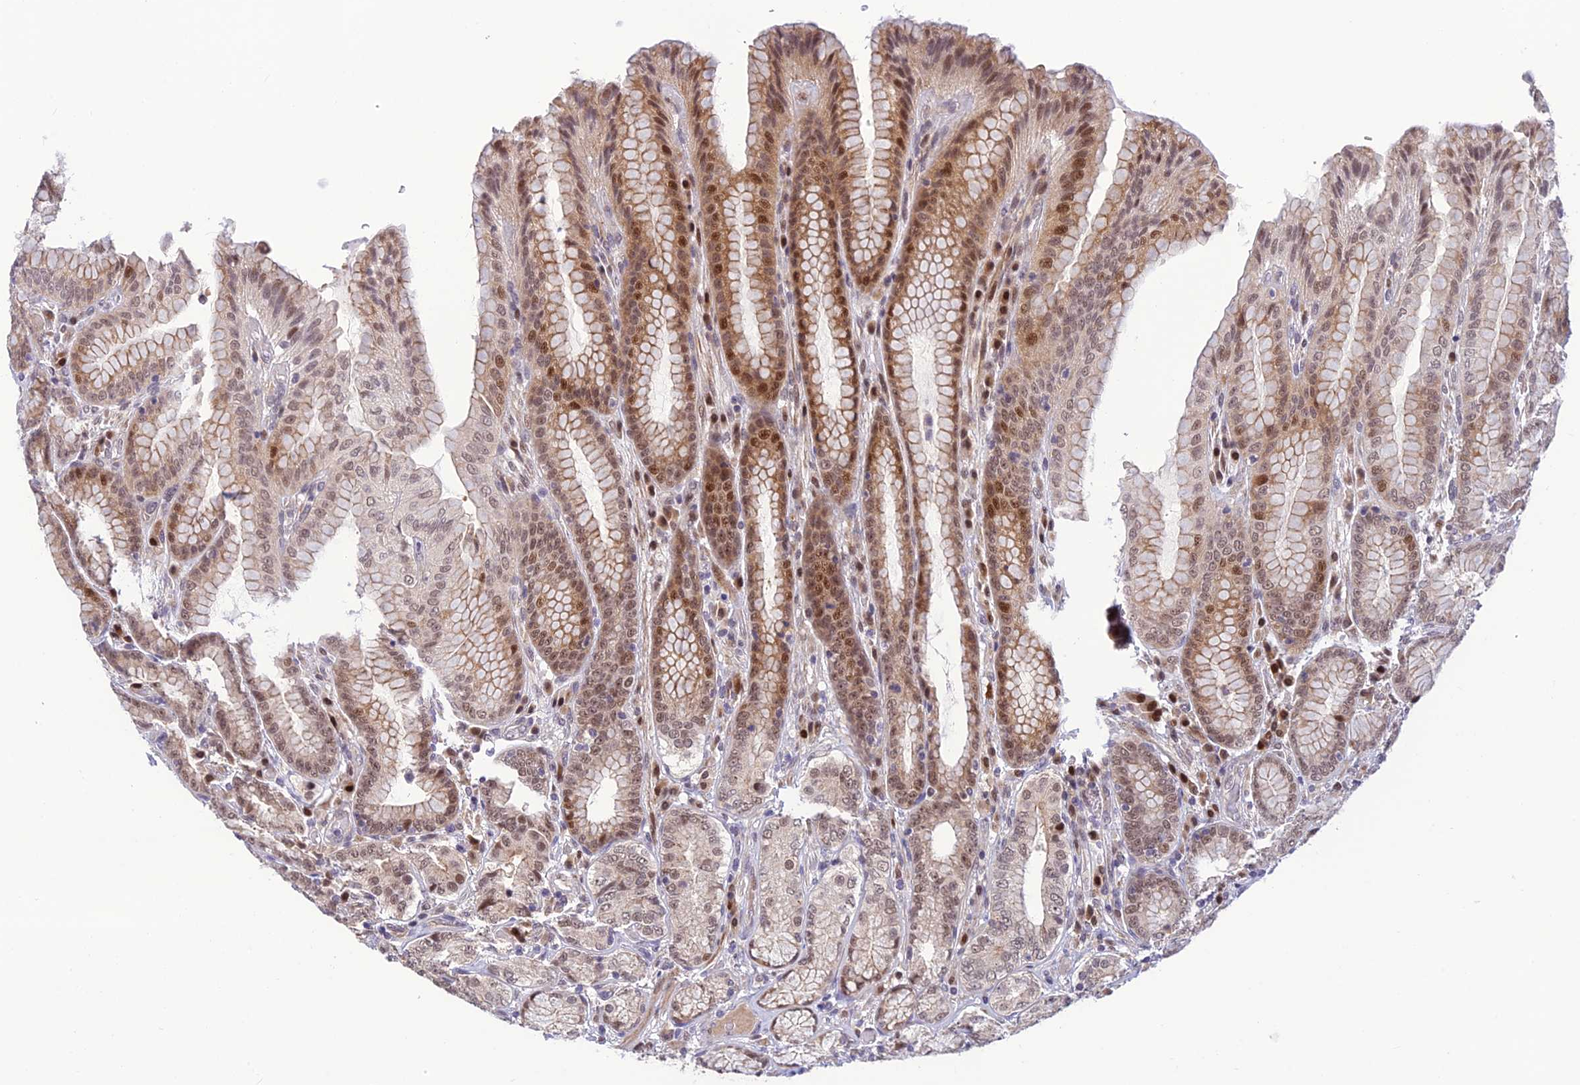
{"staining": {"intensity": "moderate", "quantity": "25%-75%", "location": "cytoplasmic/membranous,nuclear"}, "tissue": "stomach", "cell_type": "Glandular cells", "image_type": "normal", "snomed": [{"axis": "morphology", "description": "Normal tissue, NOS"}, {"axis": "topography", "description": "Stomach, upper"}, {"axis": "topography", "description": "Stomach, lower"}], "caption": "An image of stomach stained for a protein displays moderate cytoplasmic/membranous,nuclear brown staining in glandular cells.", "gene": "ASPDH", "patient": {"sex": "female", "age": 76}}